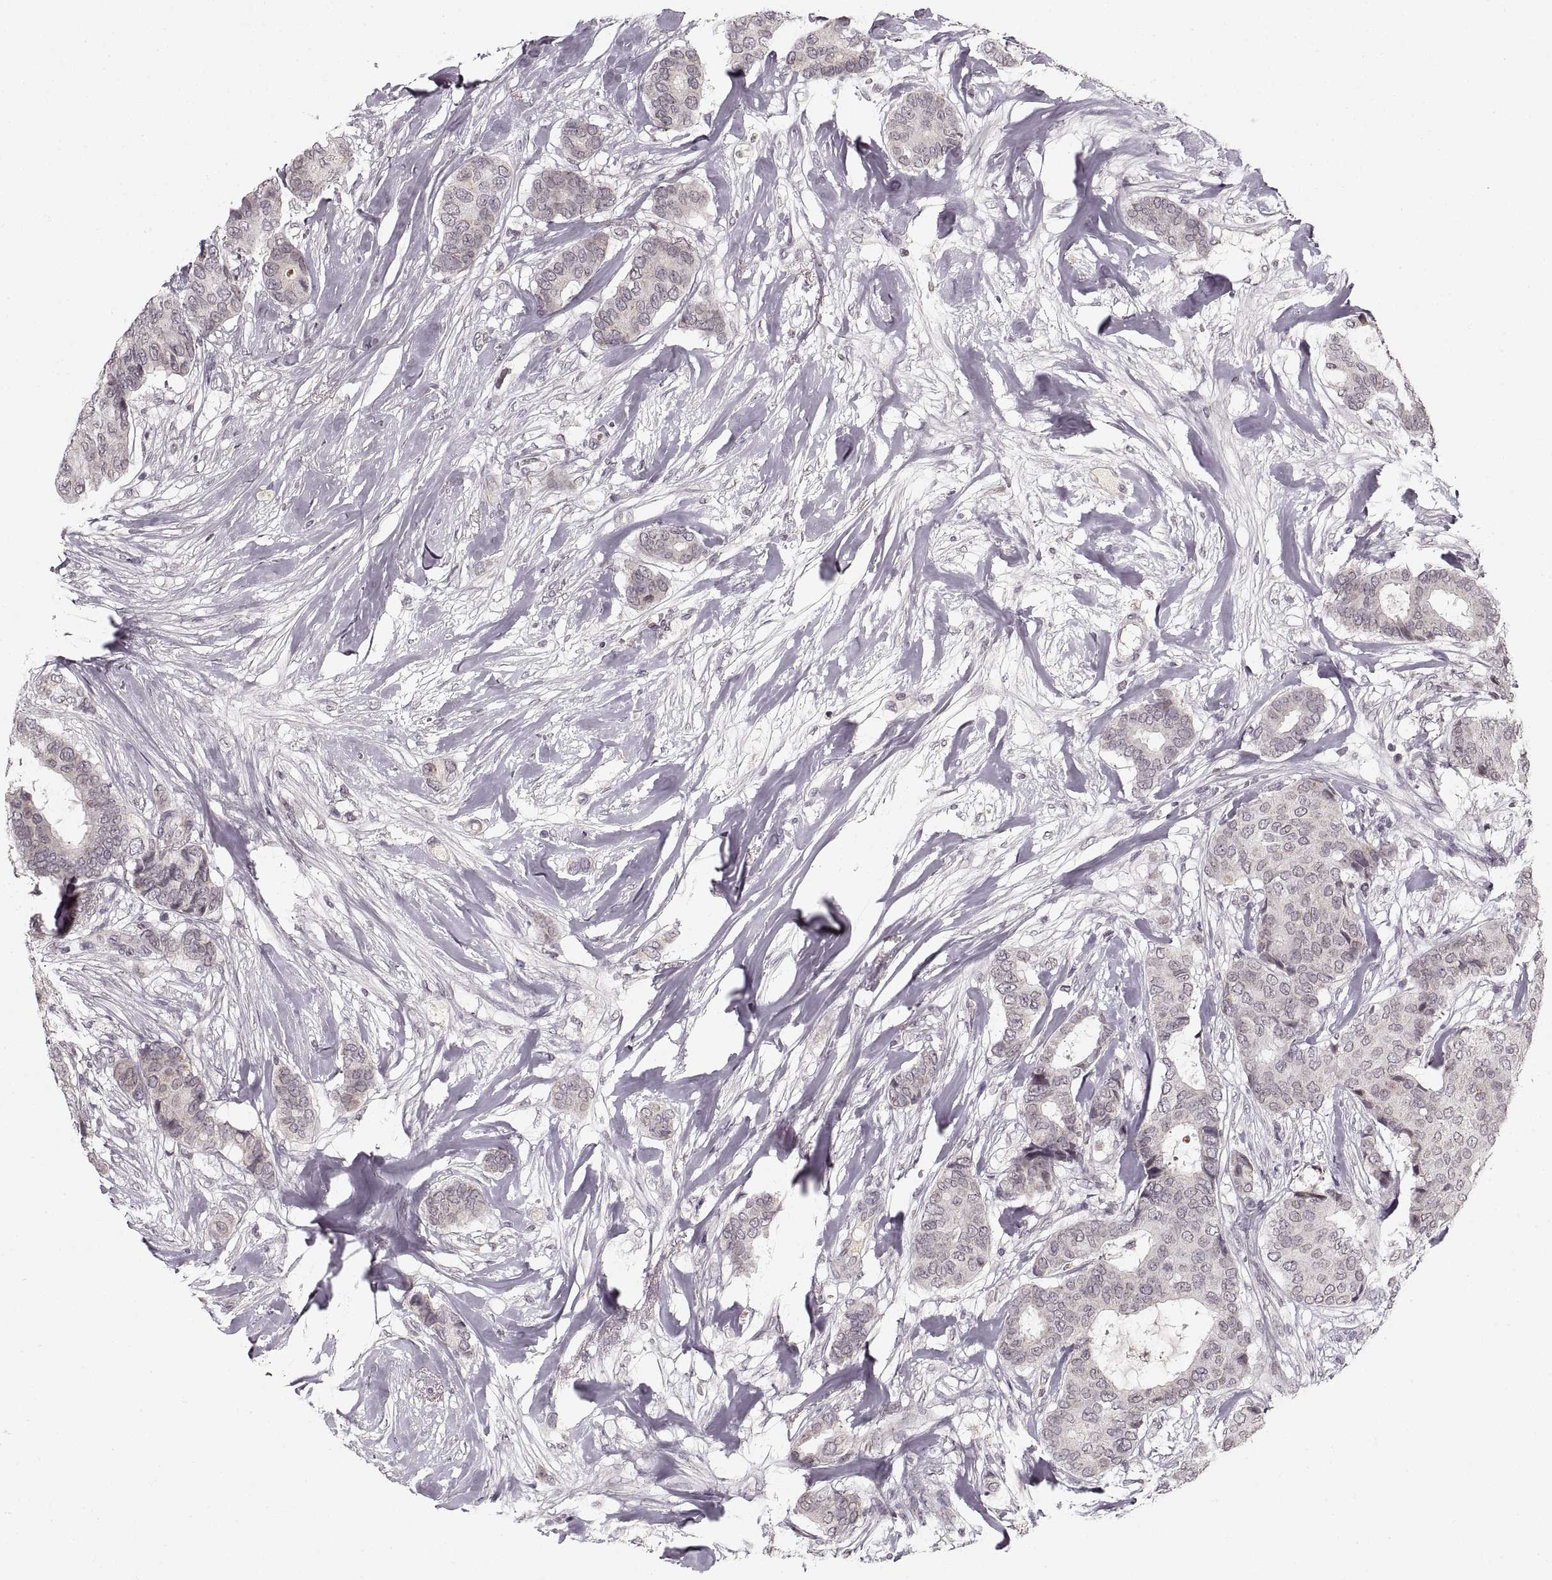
{"staining": {"intensity": "negative", "quantity": "none", "location": "none"}, "tissue": "breast cancer", "cell_type": "Tumor cells", "image_type": "cancer", "snomed": [{"axis": "morphology", "description": "Duct carcinoma"}, {"axis": "topography", "description": "Breast"}], "caption": "The image demonstrates no significant expression in tumor cells of breast cancer (intraductal carcinoma).", "gene": "ASIC3", "patient": {"sex": "female", "age": 75}}